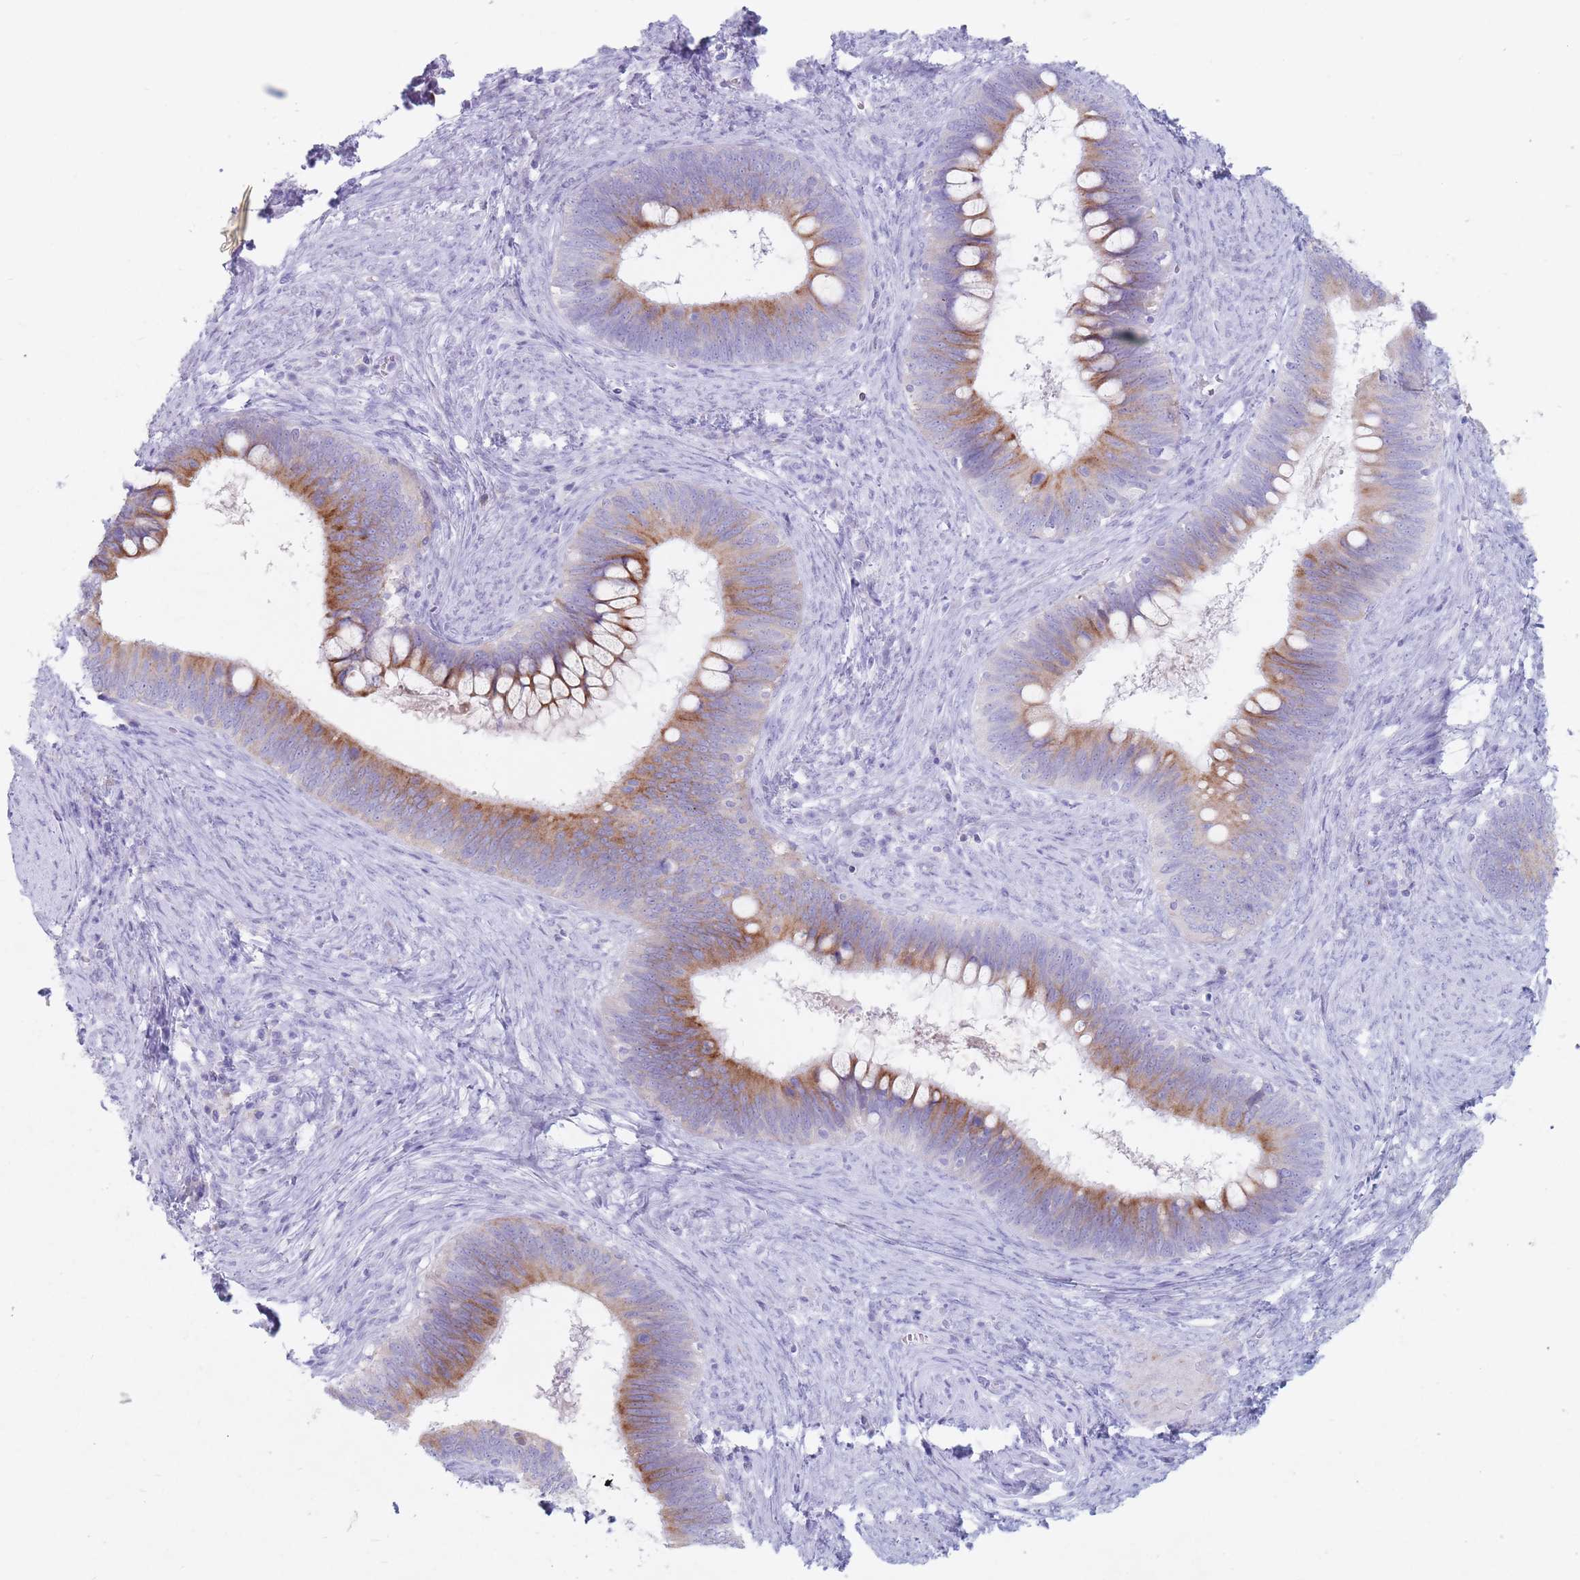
{"staining": {"intensity": "moderate", "quantity": "25%-75%", "location": "cytoplasmic/membranous"}, "tissue": "cervical cancer", "cell_type": "Tumor cells", "image_type": "cancer", "snomed": [{"axis": "morphology", "description": "Adenocarcinoma, NOS"}, {"axis": "topography", "description": "Cervix"}], "caption": "Cervical cancer stained with immunohistochemistry shows moderate cytoplasmic/membranous positivity in about 25%-75% of tumor cells.", "gene": "ST3GAL5", "patient": {"sex": "female", "age": 42}}